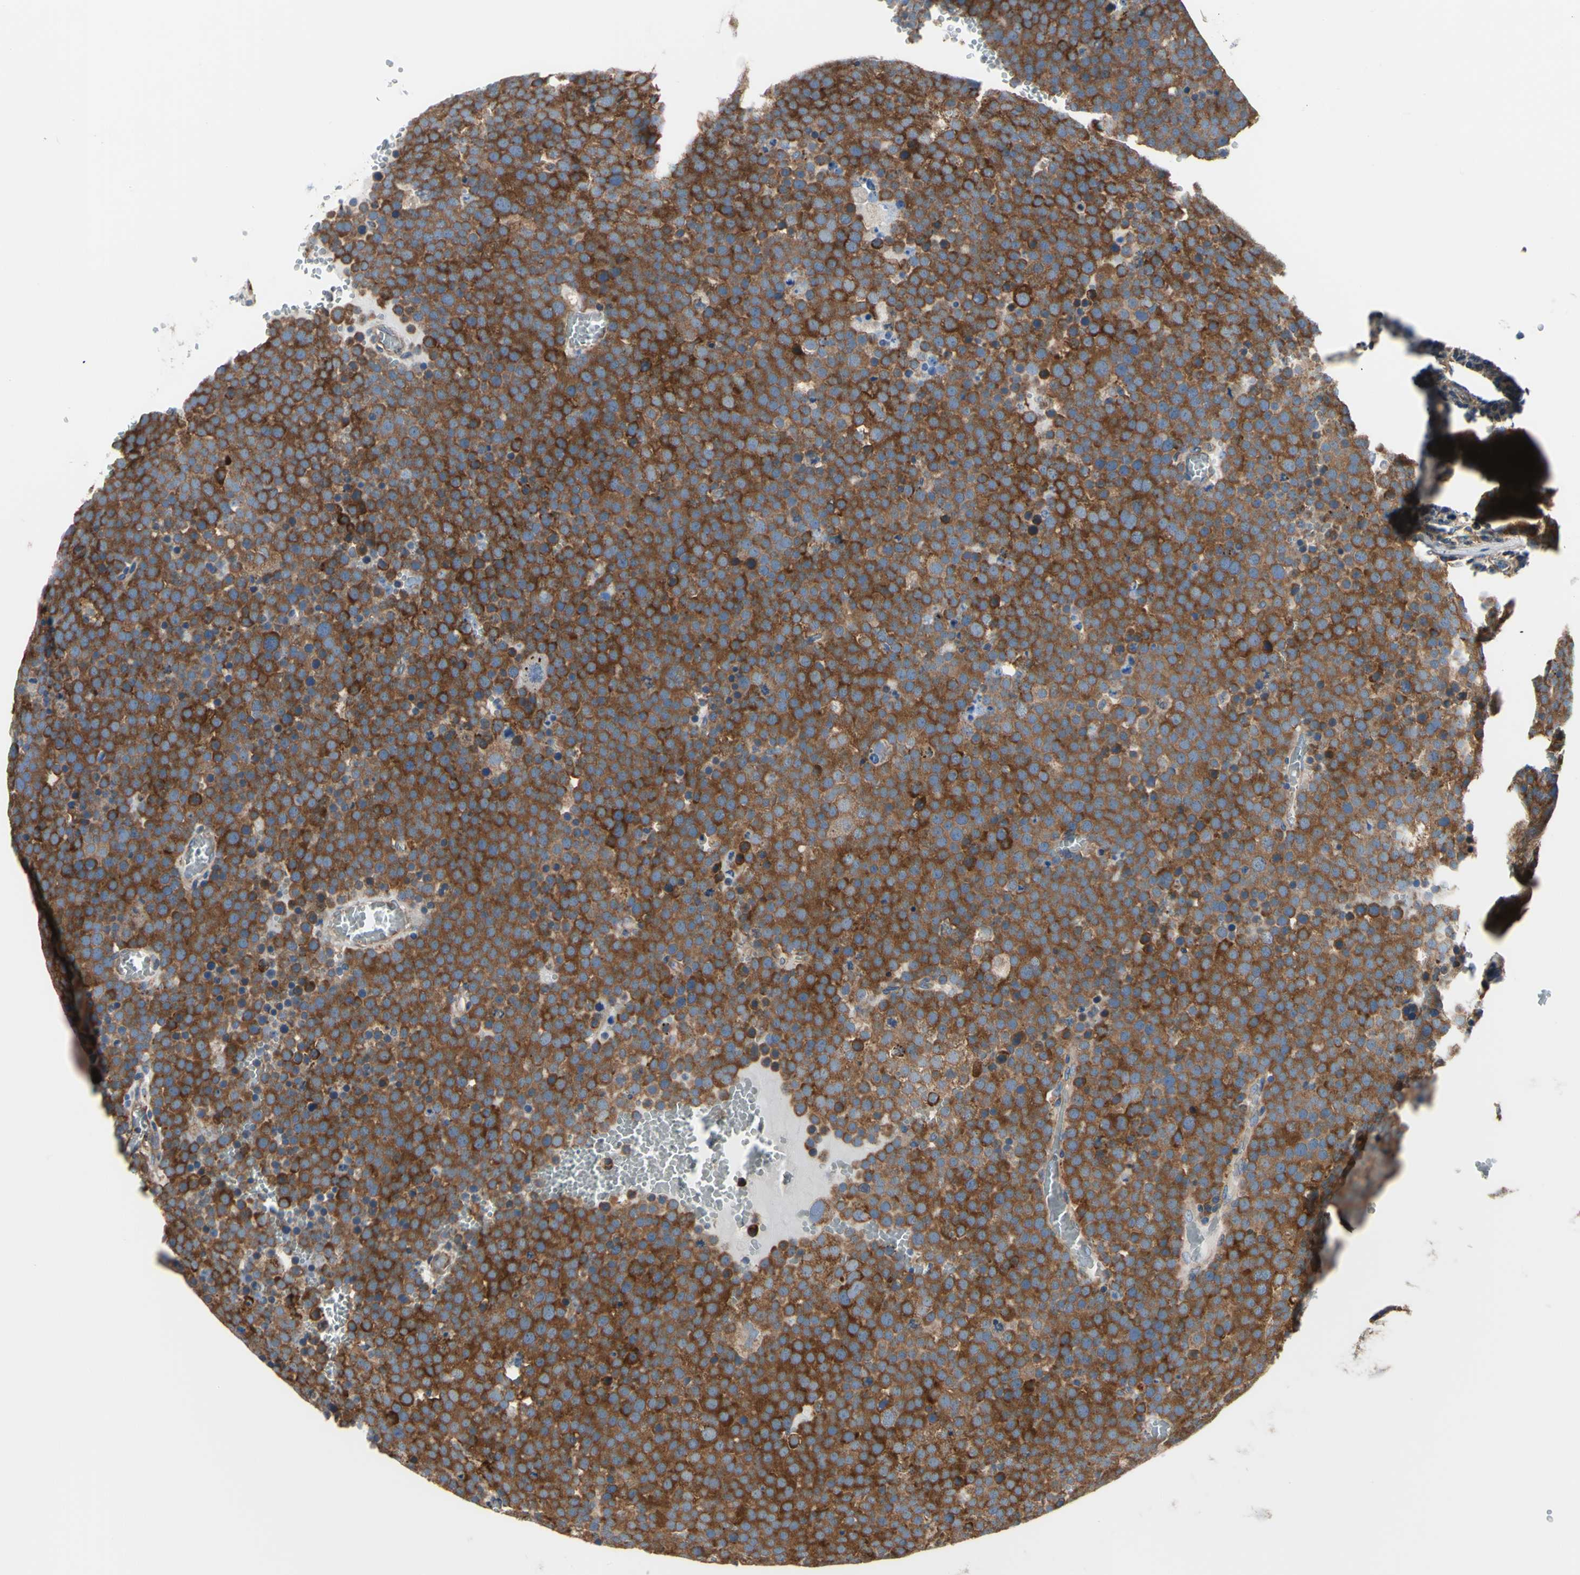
{"staining": {"intensity": "strong", "quantity": ">75%", "location": "cytoplasmic/membranous"}, "tissue": "testis cancer", "cell_type": "Tumor cells", "image_type": "cancer", "snomed": [{"axis": "morphology", "description": "Seminoma, NOS"}, {"axis": "topography", "description": "Testis"}], "caption": "This photomicrograph reveals IHC staining of testis seminoma, with high strong cytoplasmic/membranous positivity in approximately >75% of tumor cells.", "gene": "FMR1", "patient": {"sex": "male", "age": 71}}